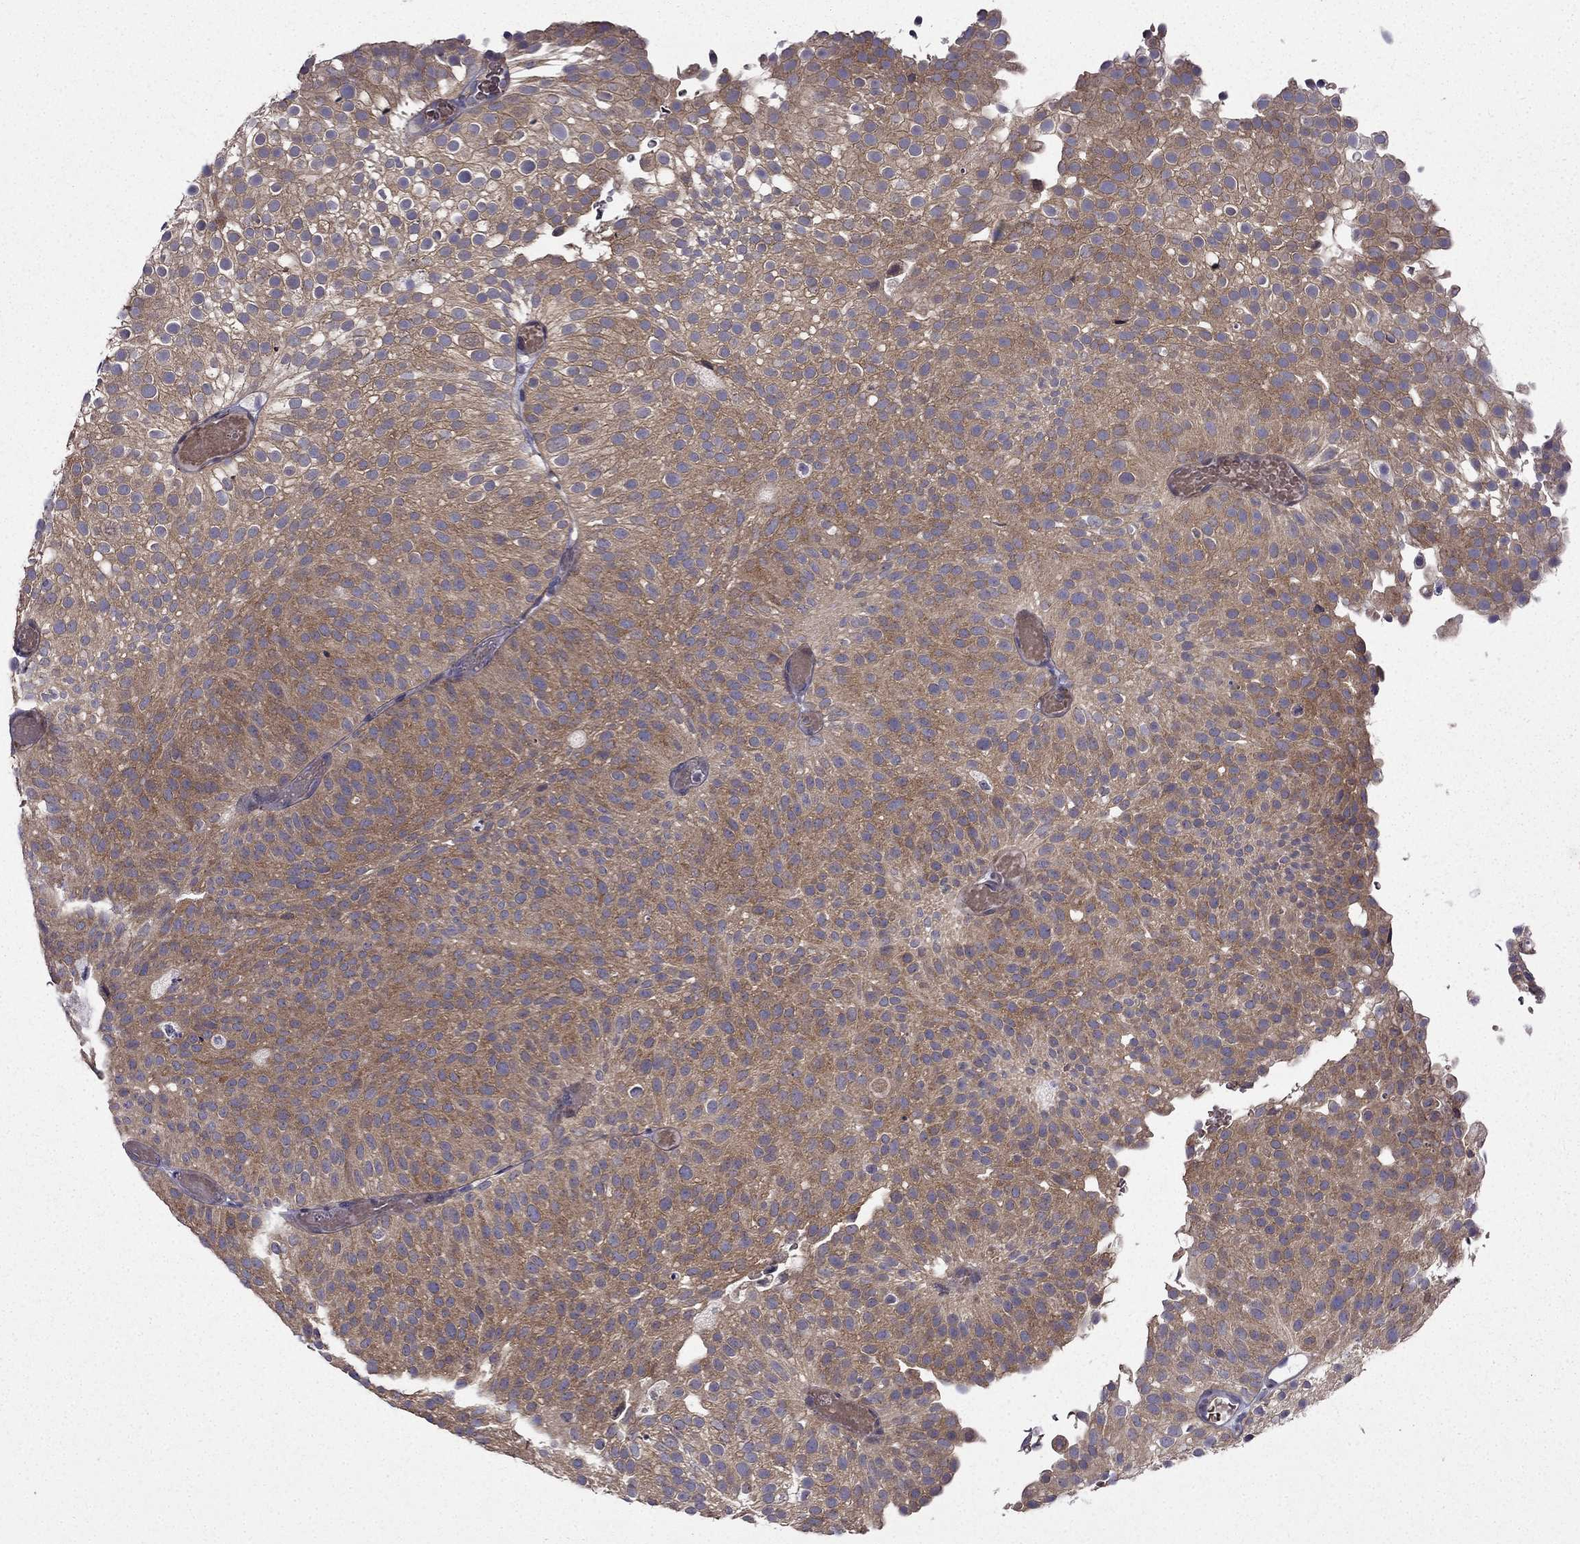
{"staining": {"intensity": "moderate", "quantity": "25%-75%", "location": "cytoplasmic/membranous"}, "tissue": "urothelial cancer", "cell_type": "Tumor cells", "image_type": "cancer", "snomed": [{"axis": "morphology", "description": "Urothelial carcinoma, Low grade"}, {"axis": "topography", "description": "Urinary bladder"}], "caption": "Moderate cytoplasmic/membranous expression for a protein is seen in approximately 25%-75% of tumor cells of low-grade urothelial carcinoma using immunohistochemistry (IHC).", "gene": "ARHGEF28", "patient": {"sex": "male", "age": 78}}